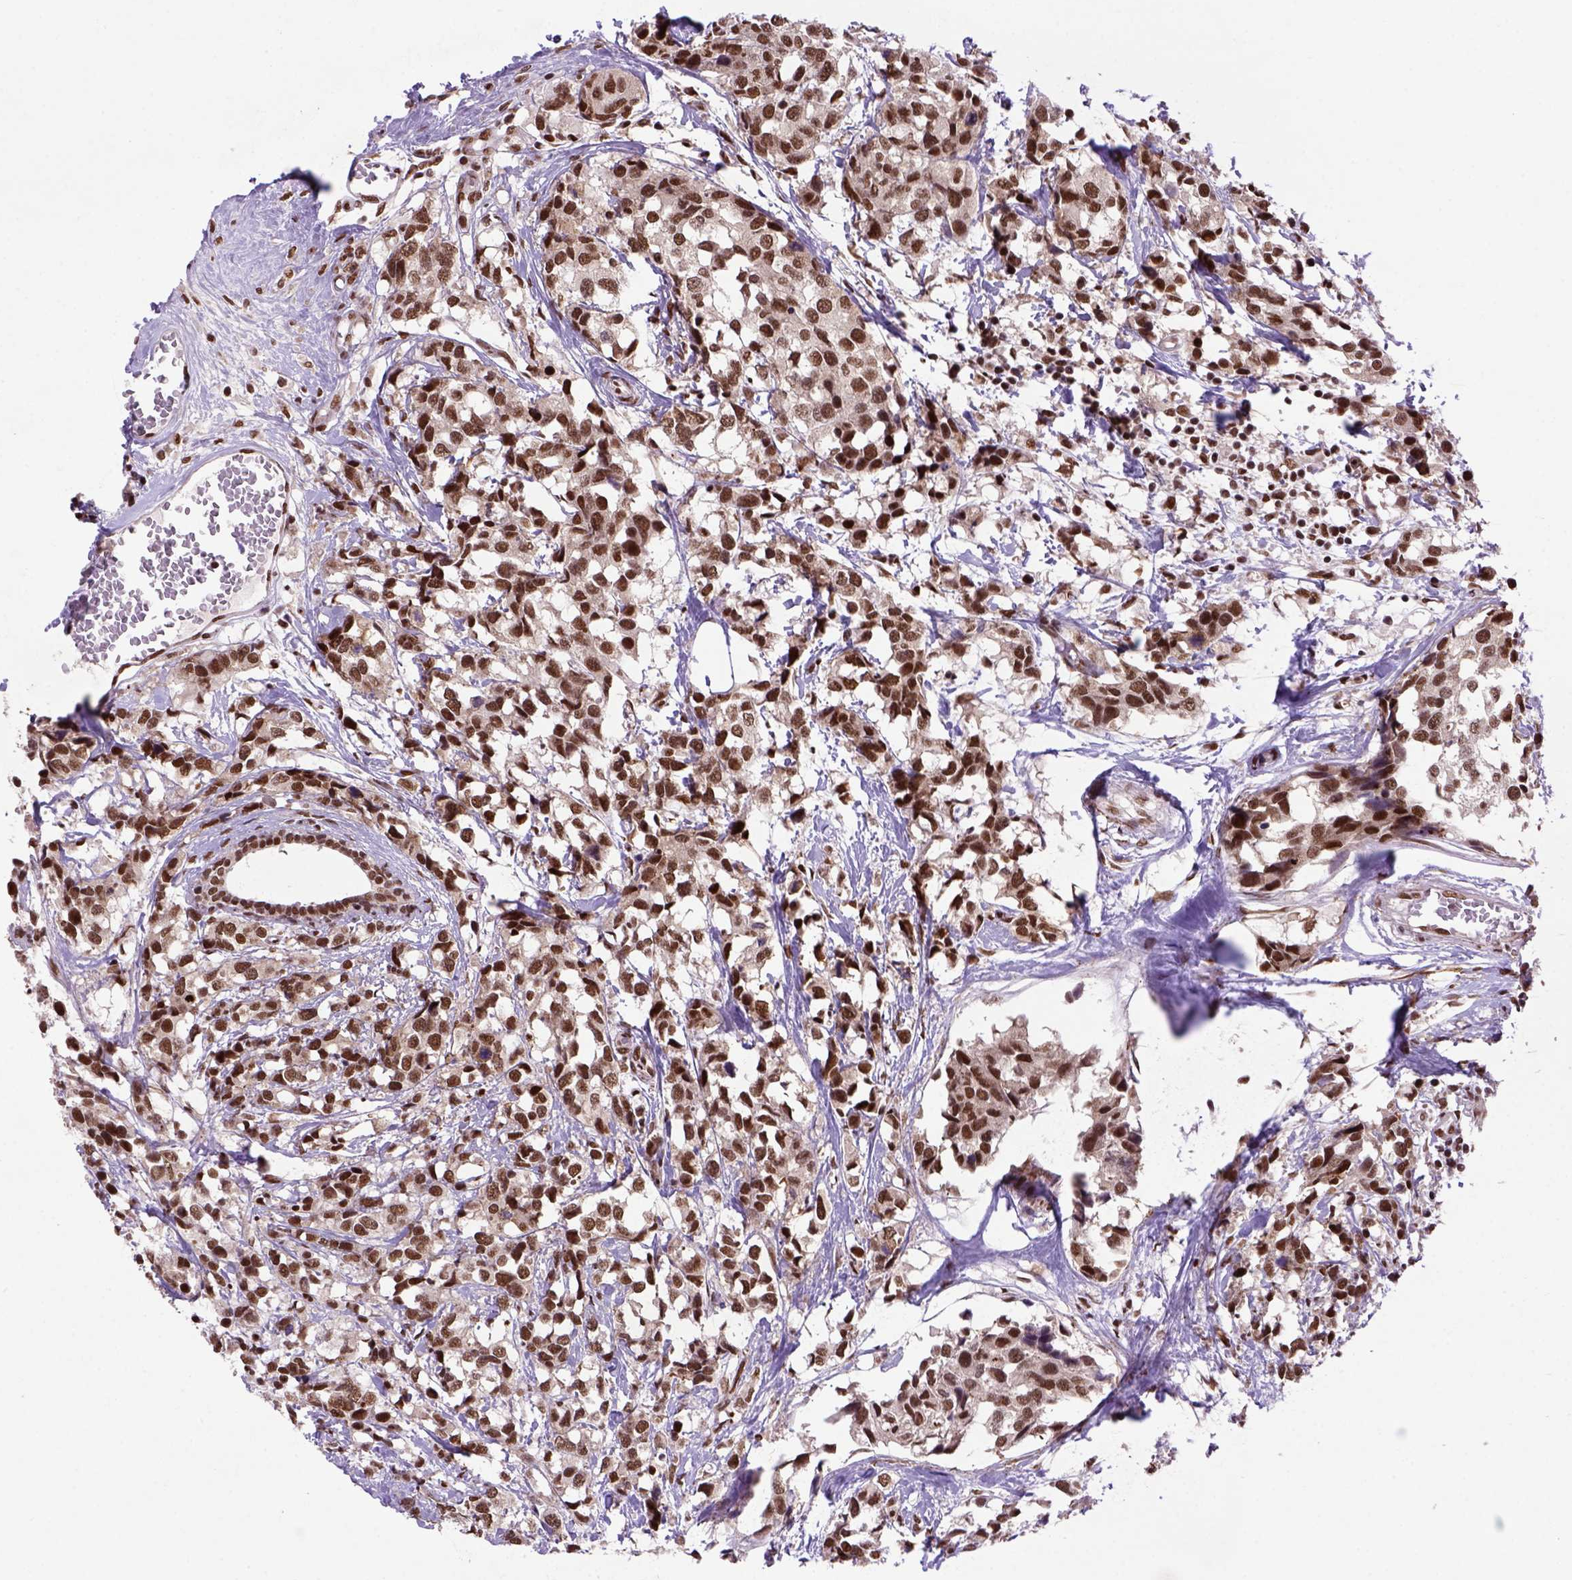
{"staining": {"intensity": "strong", "quantity": ">75%", "location": "nuclear"}, "tissue": "breast cancer", "cell_type": "Tumor cells", "image_type": "cancer", "snomed": [{"axis": "morphology", "description": "Lobular carcinoma"}, {"axis": "topography", "description": "Breast"}], "caption": "Human breast cancer stained with a brown dye displays strong nuclear positive expression in about >75% of tumor cells.", "gene": "NSMCE2", "patient": {"sex": "female", "age": 59}}